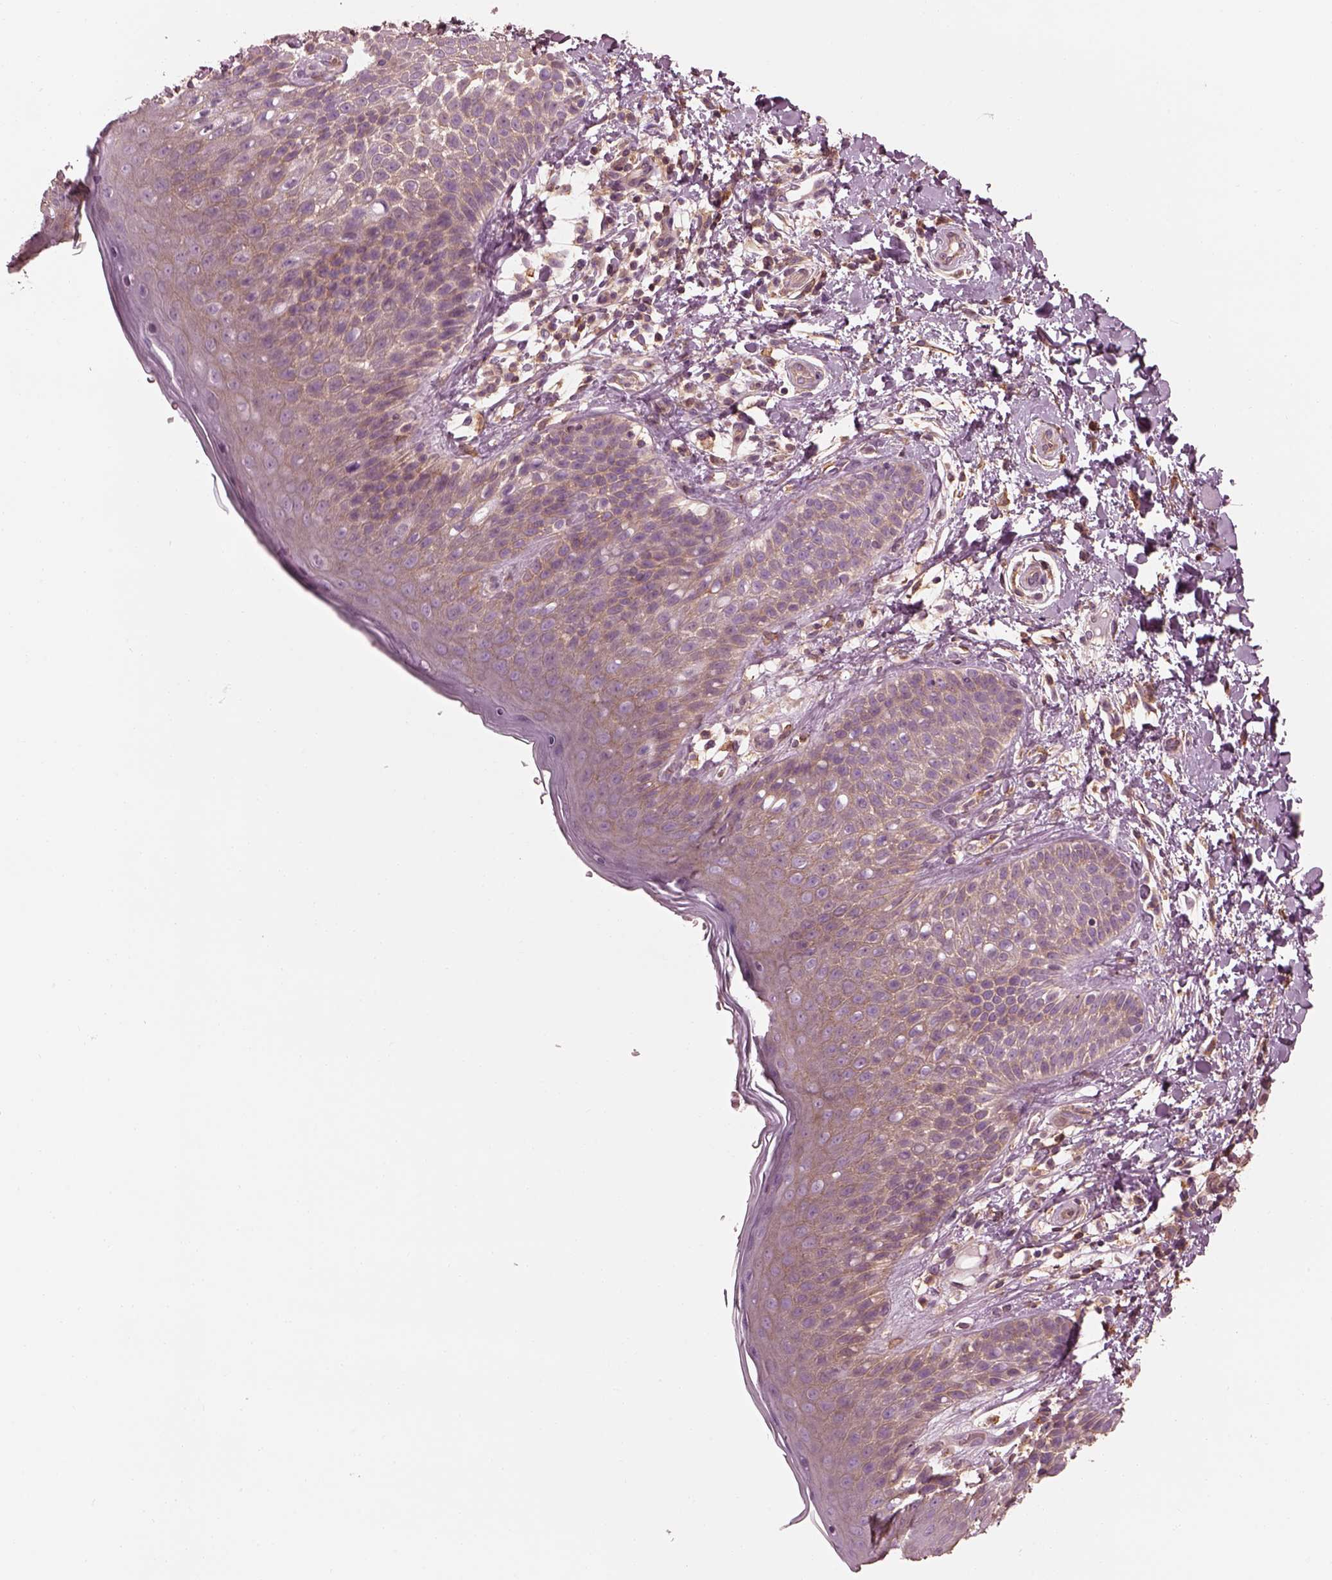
{"staining": {"intensity": "weak", "quantity": ">75%", "location": "cytoplasmic/membranous"}, "tissue": "skin", "cell_type": "Epidermal cells", "image_type": "normal", "snomed": [{"axis": "morphology", "description": "Normal tissue, NOS"}, {"axis": "topography", "description": "Anal"}], "caption": "DAB (3,3'-diaminobenzidine) immunohistochemical staining of normal skin displays weak cytoplasmic/membranous protein expression in approximately >75% of epidermal cells.", "gene": "ELAPOR1", "patient": {"sex": "male", "age": 36}}